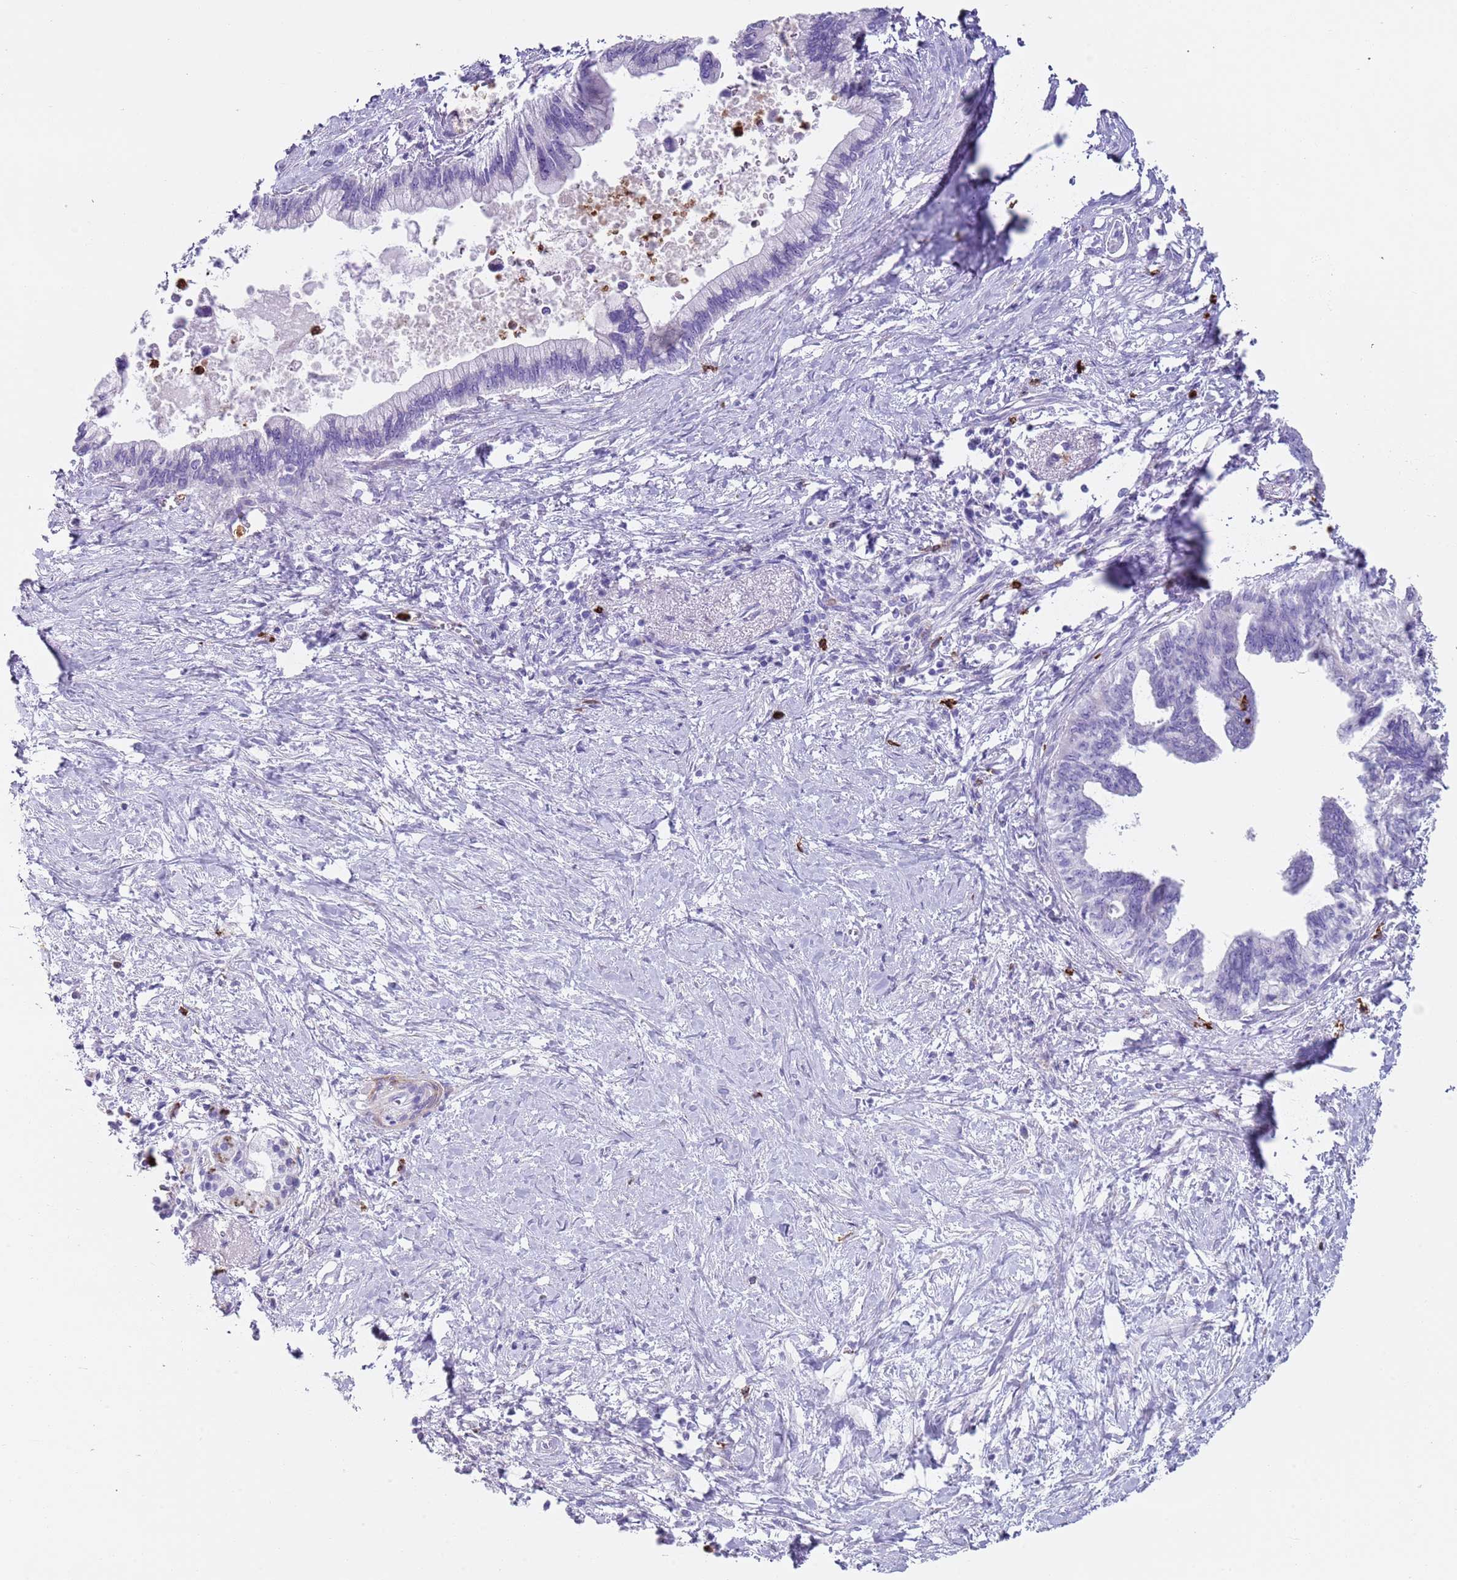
{"staining": {"intensity": "negative", "quantity": "none", "location": "none"}, "tissue": "pancreatic cancer", "cell_type": "Tumor cells", "image_type": "cancer", "snomed": [{"axis": "morphology", "description": "Adenocarcinoma, NOS"}, {"axis": "topography", "description": "Pancreas"}], "caption": "The image exhibits no staining of tumor cells in adenocarcinoma (pancreatic). (Immunohistochemistry, brightfield microscopy, high magnification).", "gene": "CD177", "patient": {"sex": "female", "age": 83}}